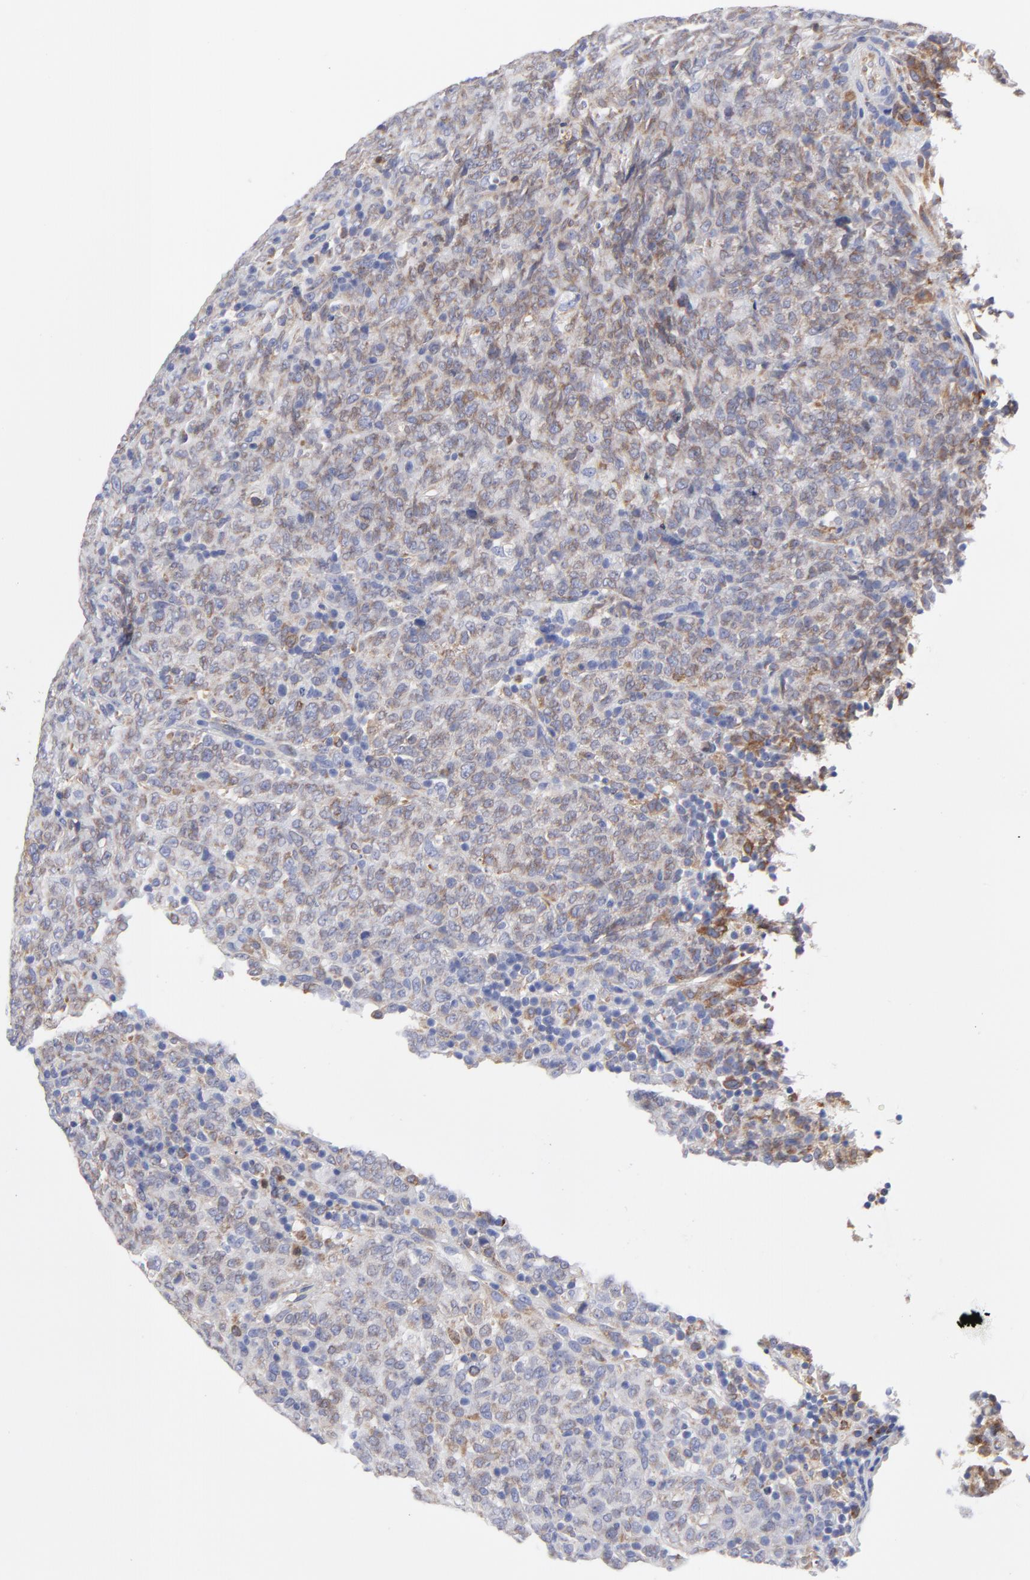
{"staining": {"intensity": "moderate", "quantity": "25%-75%", "location": "cytoplasmic/membranous"}, "tissue": "lymphoma", "cell_type": "Tumor cells", "image_type": "cancer", "snomed": [{"axis": "morphology", "description": "Malignant lymphoma, non-Hodgkin's type, High grade"}, {"axis": "topography", "description": "Tonsil"}], "caption": "Protein expression analysis of high-grade malignant lymphoma, non-Hodgkin's type exhibits moderate cytoplasmic/membranous positivity in about 25%-75% of tumor cells.", "gene": "MOSPD2", "patient": {"sex": "female", "age": 36}}